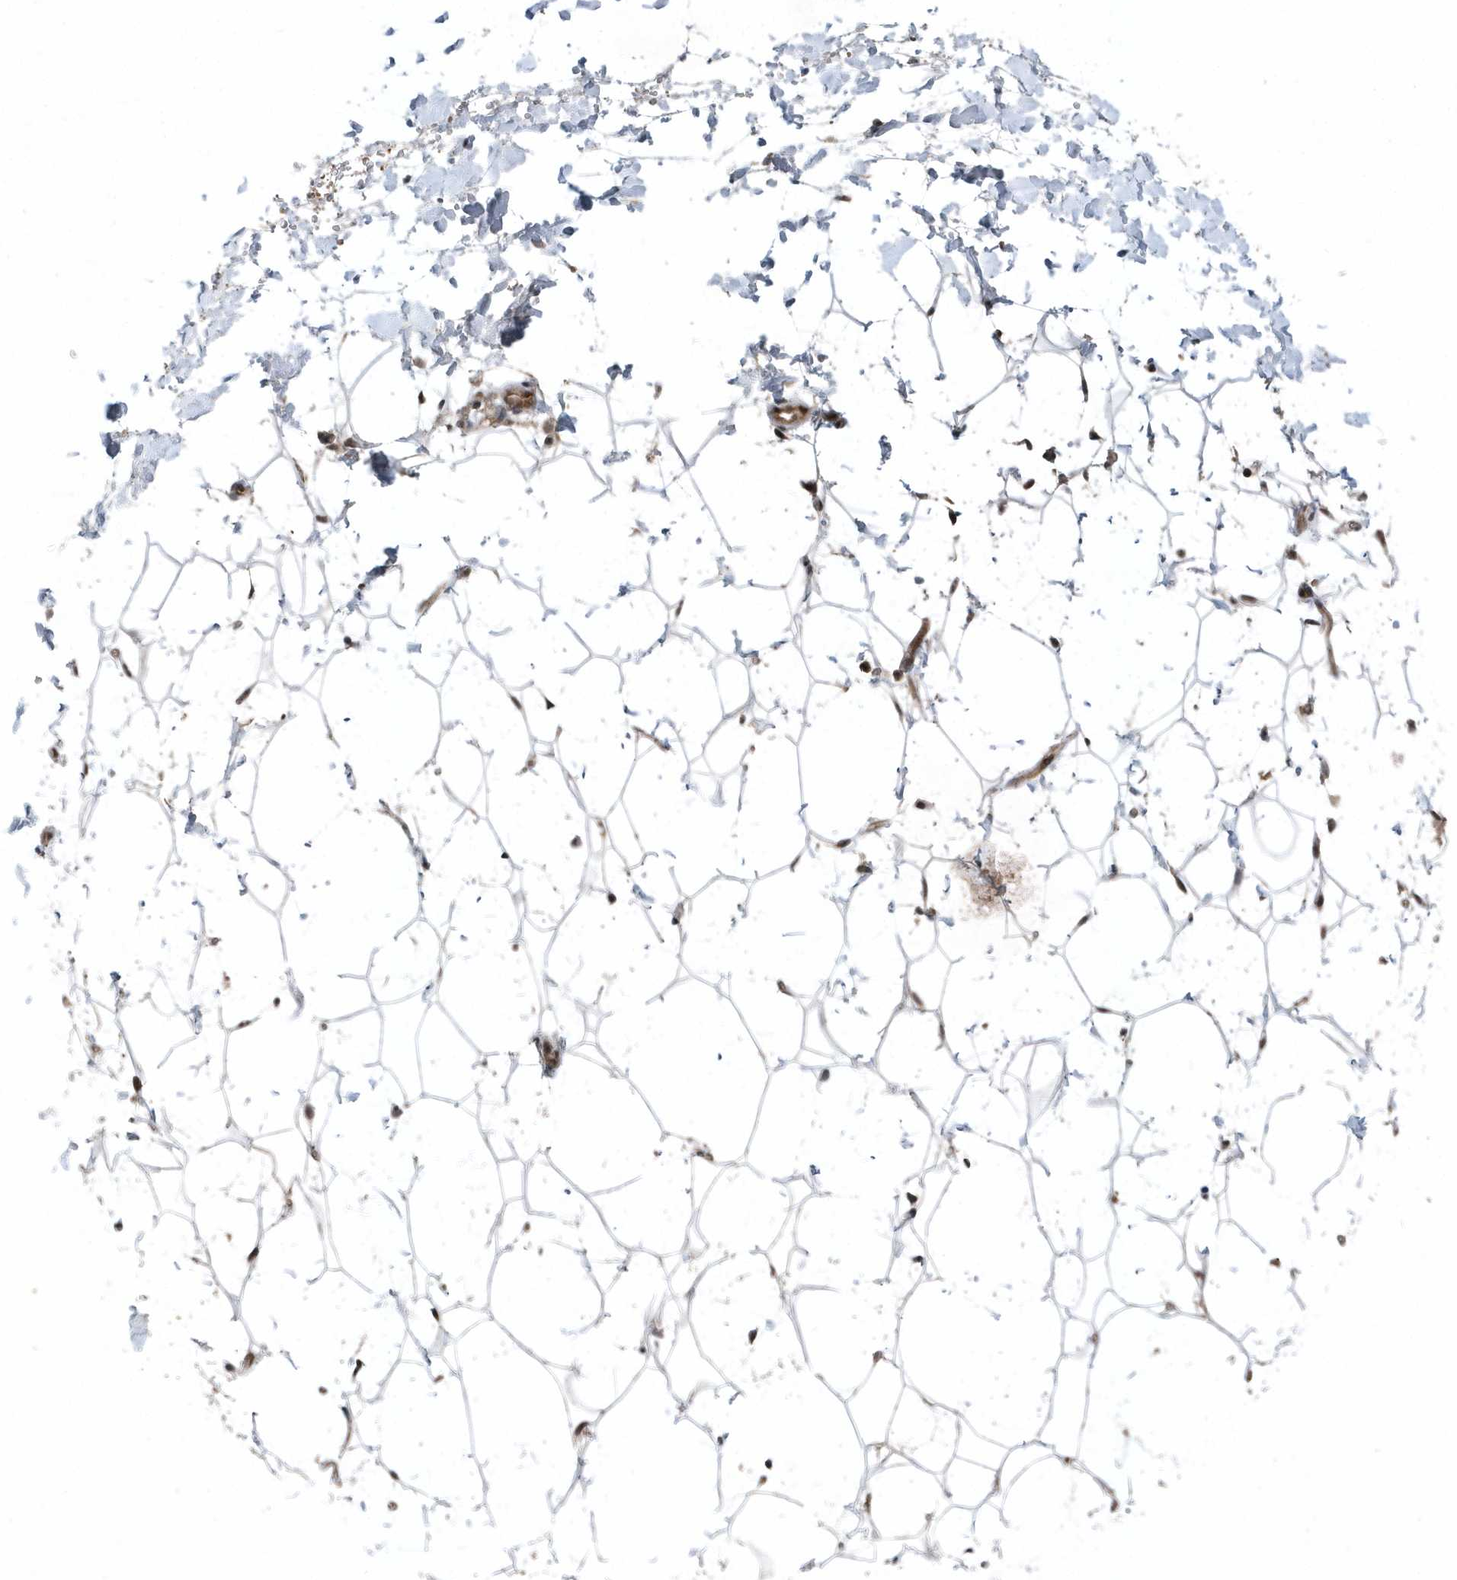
{"staining": {"intensity": "negative", "quantity": "none", "location": "none"}, "tissue": "adipose tissue", "cell_type": "Adipocytes", "image_type": "normal", "snomed": [{"axis": "morphology", "description": "Normal tissue, NOS"}, {"axis": "topography", "description": "Breast"}], "caption": "This micrograph is of benign adipose tissue stained with immunohistochemistry (IHC) to label a protein in brown with the nuclei are counter-stained blue. There is no expression in adipocytes. (DAB (3,3'-diaminobenzidine) immunohistochemistry, high magnification).", "gene": "QTRT2", "patient": {"sex": "female", "age": 26}}